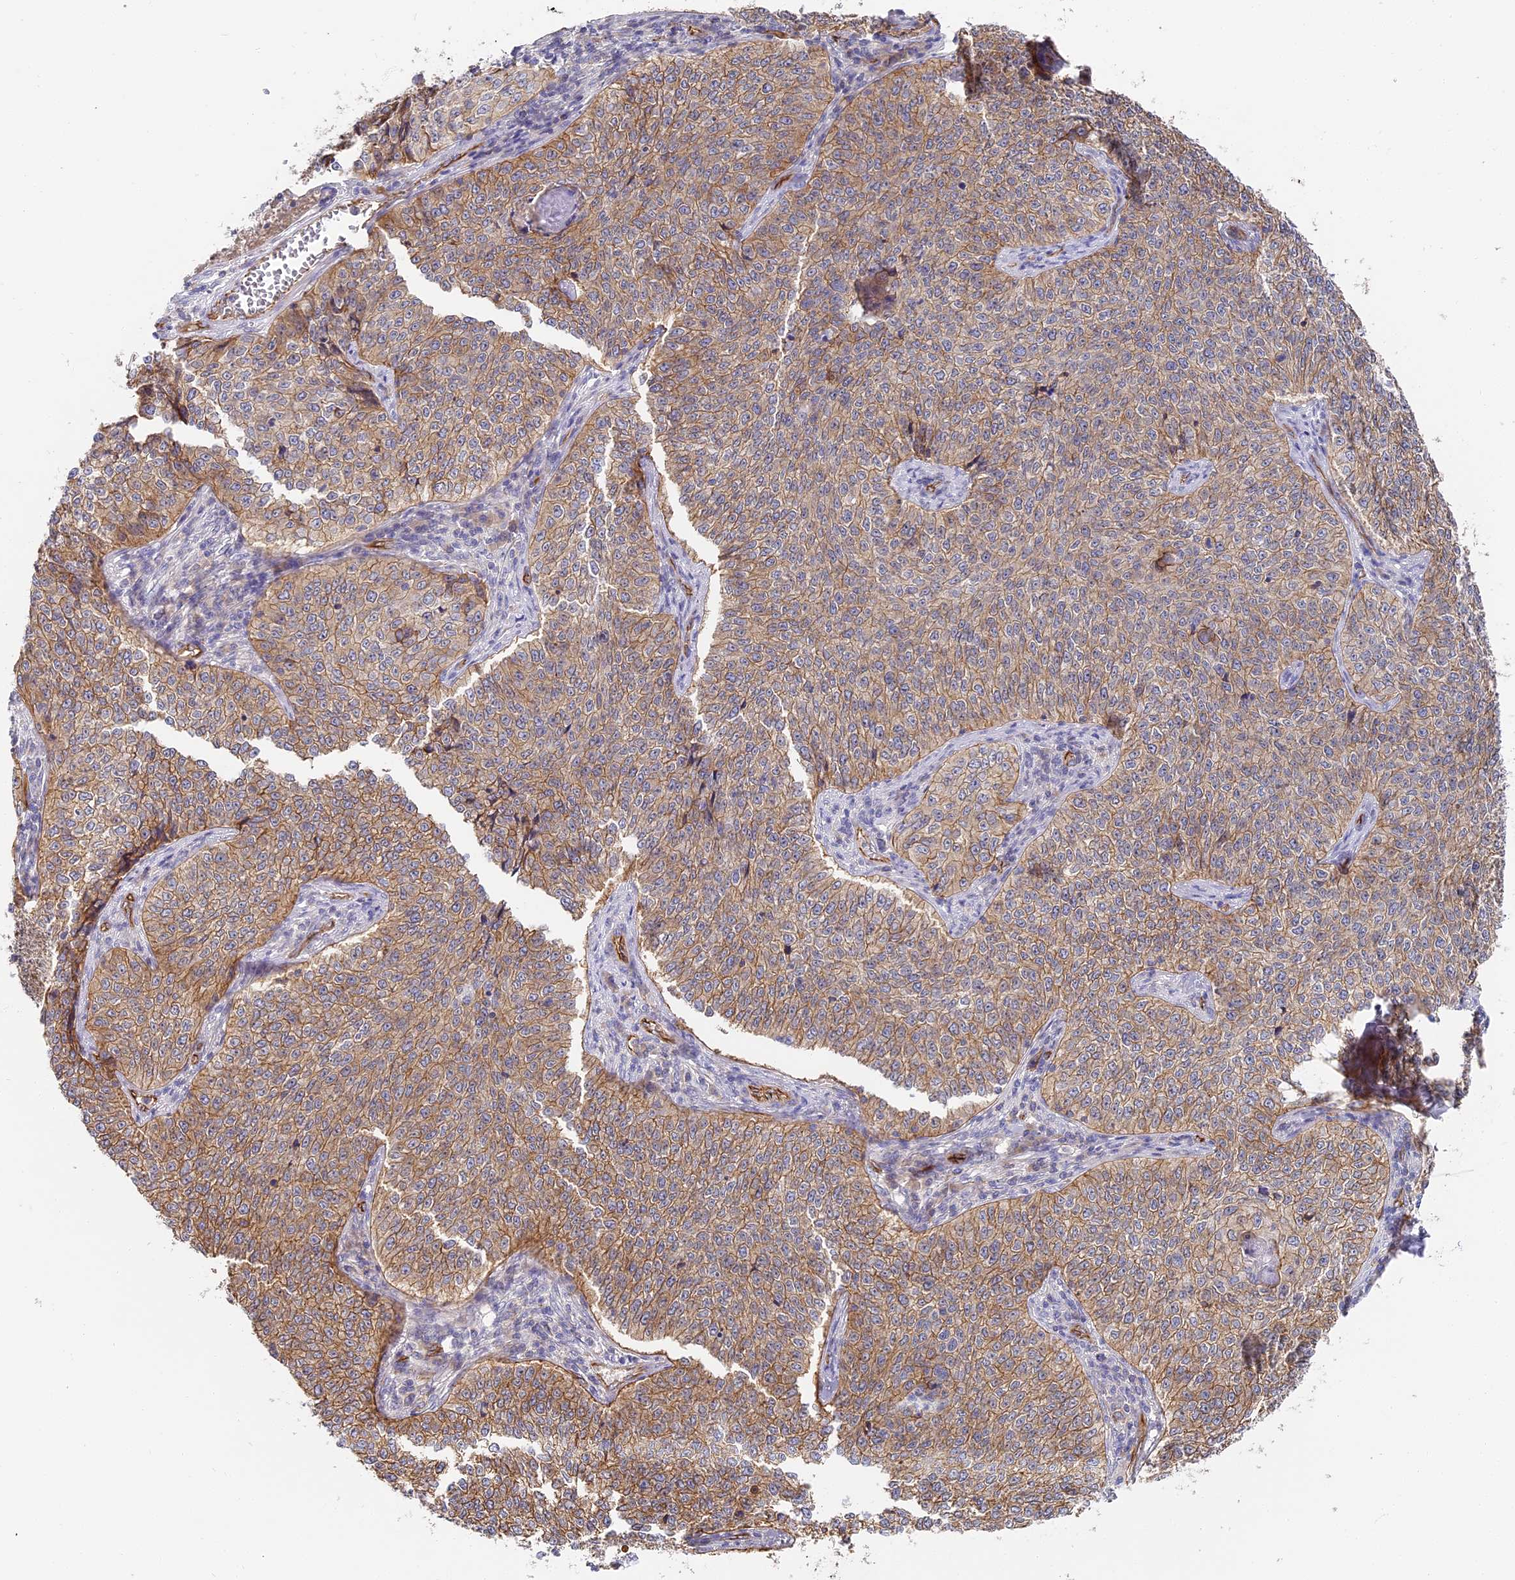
{"staining": {"intensity": "moderate", "quantity": ">75%", "location": "cytoplasmic/membranous"}, "tissue": "cervical cancer", "cell_type": "Tumor cells", "image_type": "cancer", "snomed": [{"axis": "morphology", "description": "Squamous cell carcinoma, NOS"}, {"axis": "topography", "description": "Cervix"}], "caption": "Human cervical cancer stained with a protein marker shows moderate staining in tumor cells.", "gene": "CCDC30", "patient": {"sex": "female", "age": 35}}